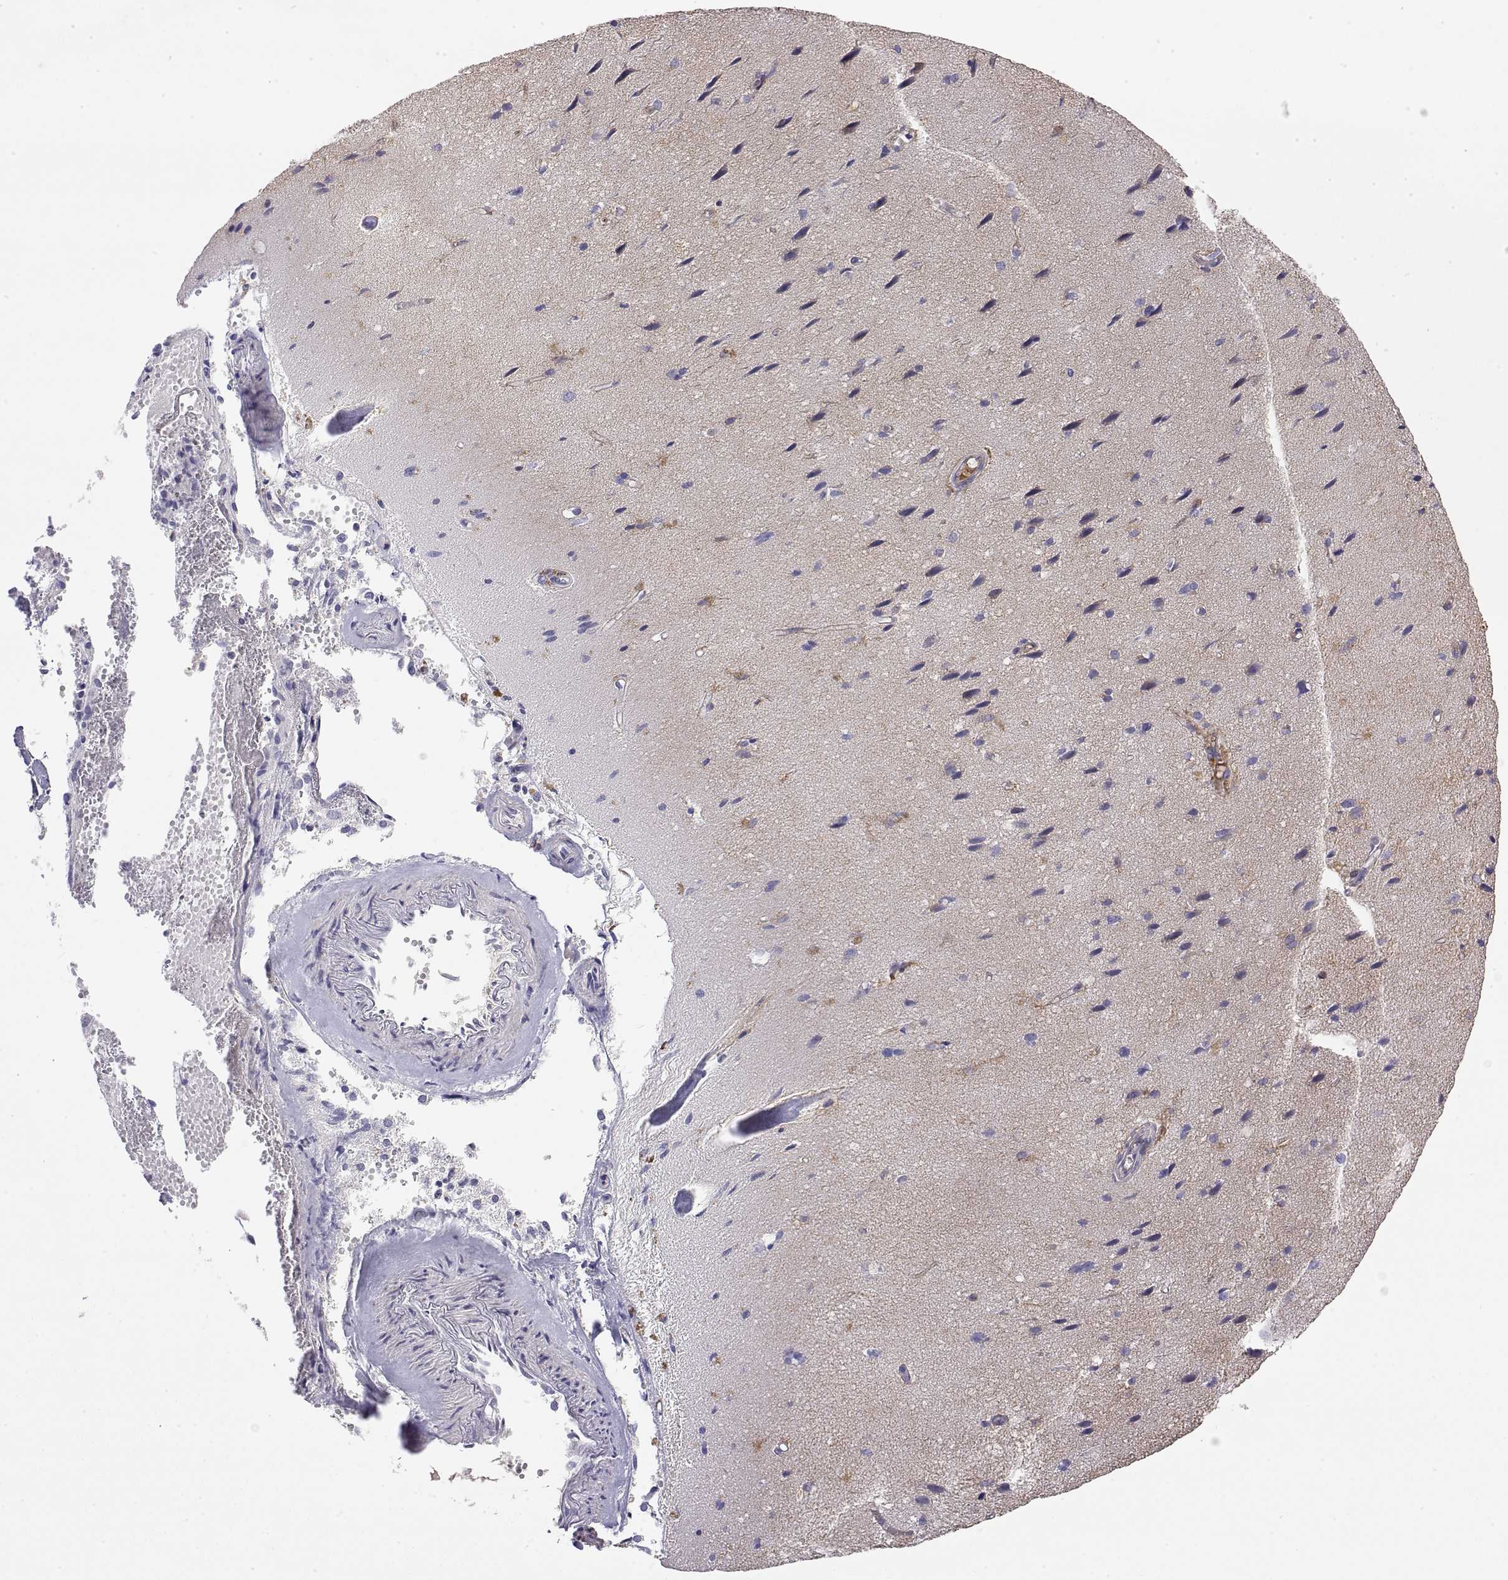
{"staining": {"intensity": "negative", "quantity": "none", "location": "none"}, "tissue": "cerebral cortex", "cell_type": "Endothelial cells", "image_type": "normal", "snomed": [{"axis": "morphology", "description": "Normal tissue, NOS"}, {"axis": "morphology", "description": "Glioma, malignant, High grade"}, {"axis": "topography", "description": "Cerebral cortex"}], "caption": "Micrograph shows no protein positivity in endothelial cells of normal cerebral cortex.", "gene": "GGACT", "patient": {"sex": "male", "age": 71}}